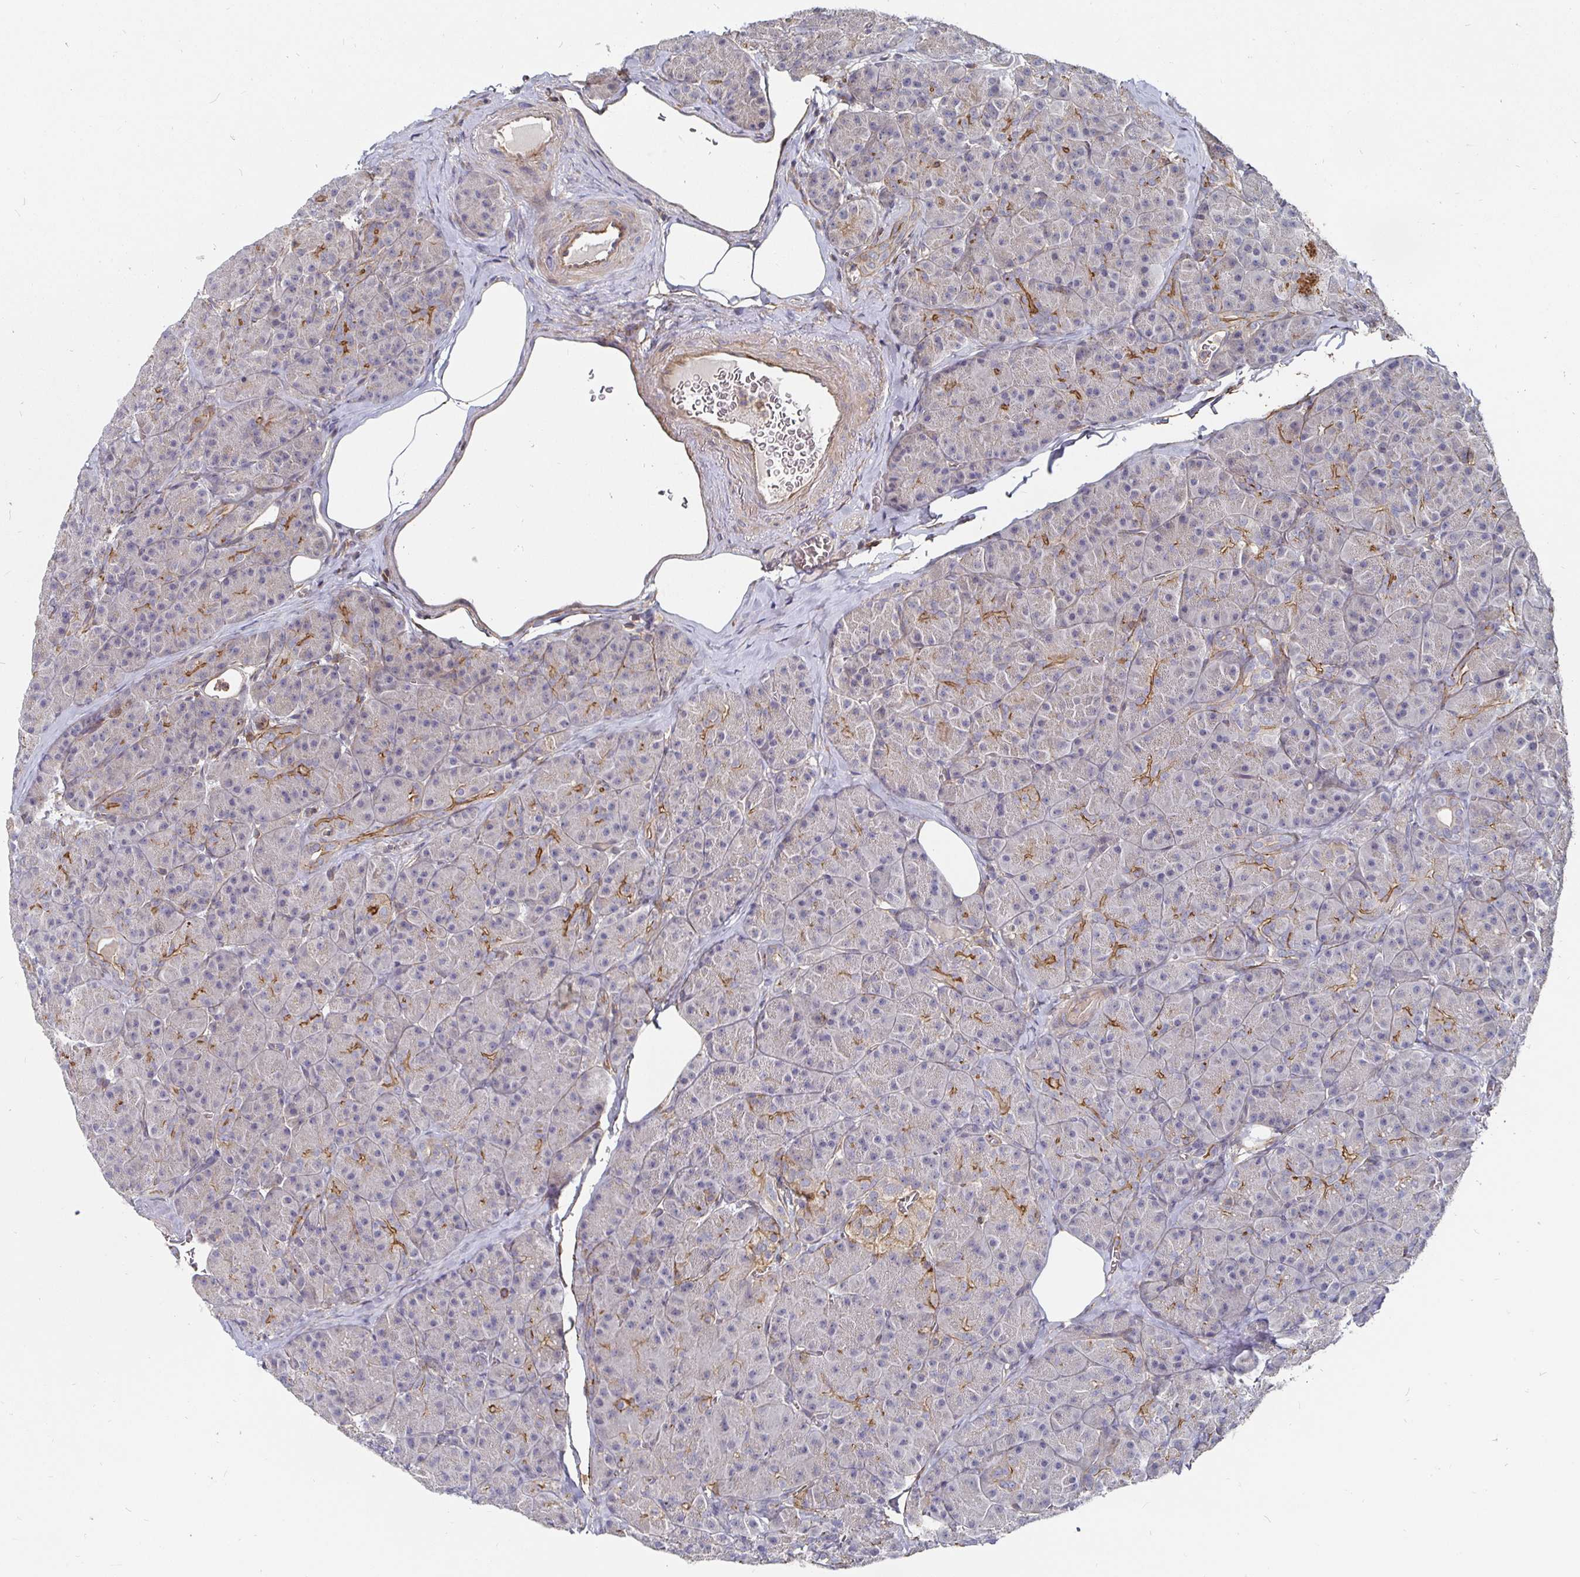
{"staining": {"intensity": "moderate", "quantity": "<25%", "location": "cytoplasmic/membranous"}, "tissue": "pancreas", "cell_type": "Exocrine glandular cells", "image_type": "normal", "snomed": [{"axis": "morphology", "description": "Normal tissue, NOS"}, {"axis": "topography", "description": "Pancreas"}], "caption": "Pancreas stained for a protein displays moderate cytoplasmic/membranous positivity in exocrine glandular cells. The staining is performed using DAB (3,3'-diaminobenzidine) brown chromogen to label protein expression. The nuclei are counter-stained blue using hematoxylin.", "gene": "GJA4", "patient": {"sex": "male", "age": 57}}